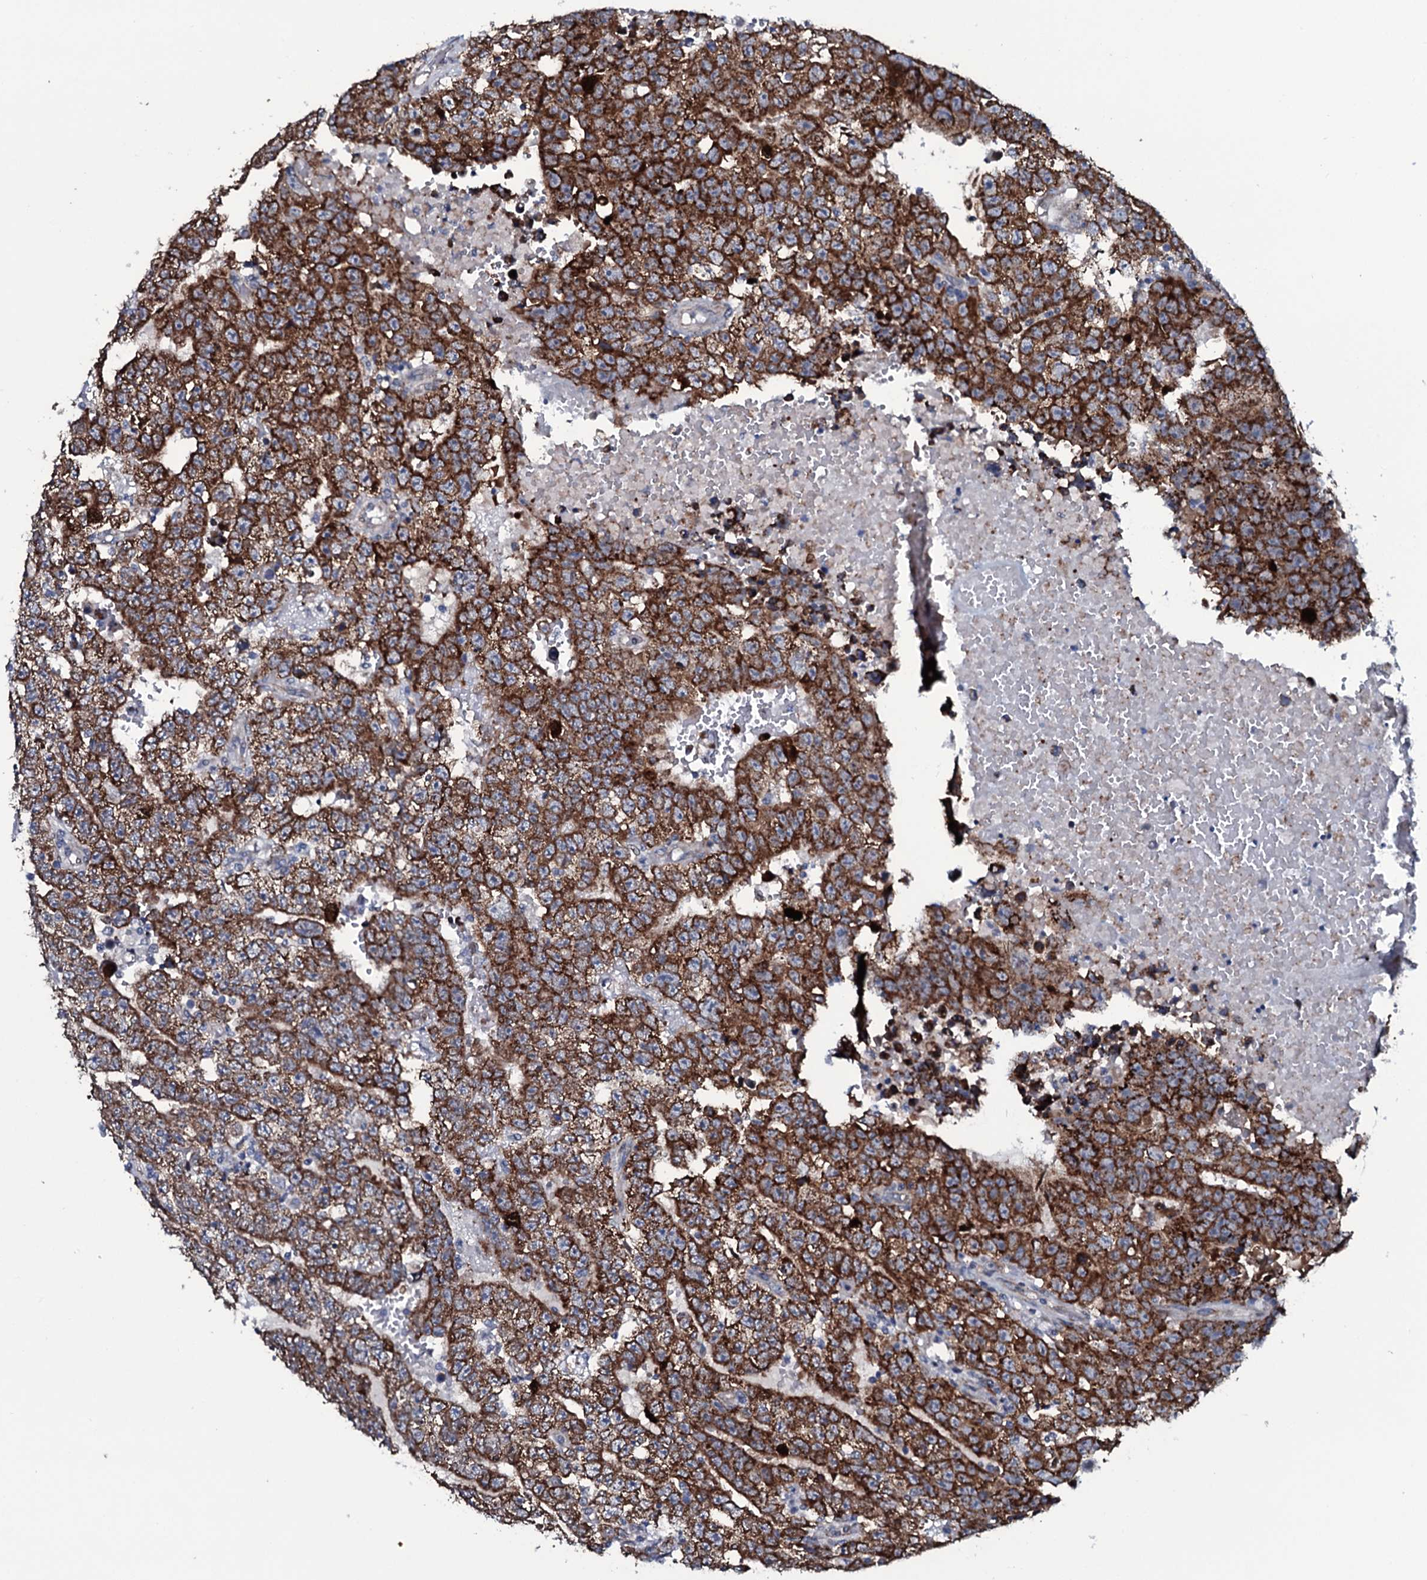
{"staining": {"intensity": "strong", "quantity": ">75%", "location": "cytoplasmic/membranous"}, "tissue": "testis cancer", "cell_type": "Tumor cells", "image_type": "cancer", "snomed": [{"axis": "morphology", "description": "Carcinoma, Embryonal, NOS"}, {"axis": "topography", "description": "Testis"}], "caption": "The image demonstrates staining of testis cancer (embryonal carcinoma), revealing strong cytoplasmic/membranous protein staining (brown color) within tumor cells.", "gene": "WIPF3", "patient": {"sex": "male", "age": 25}}